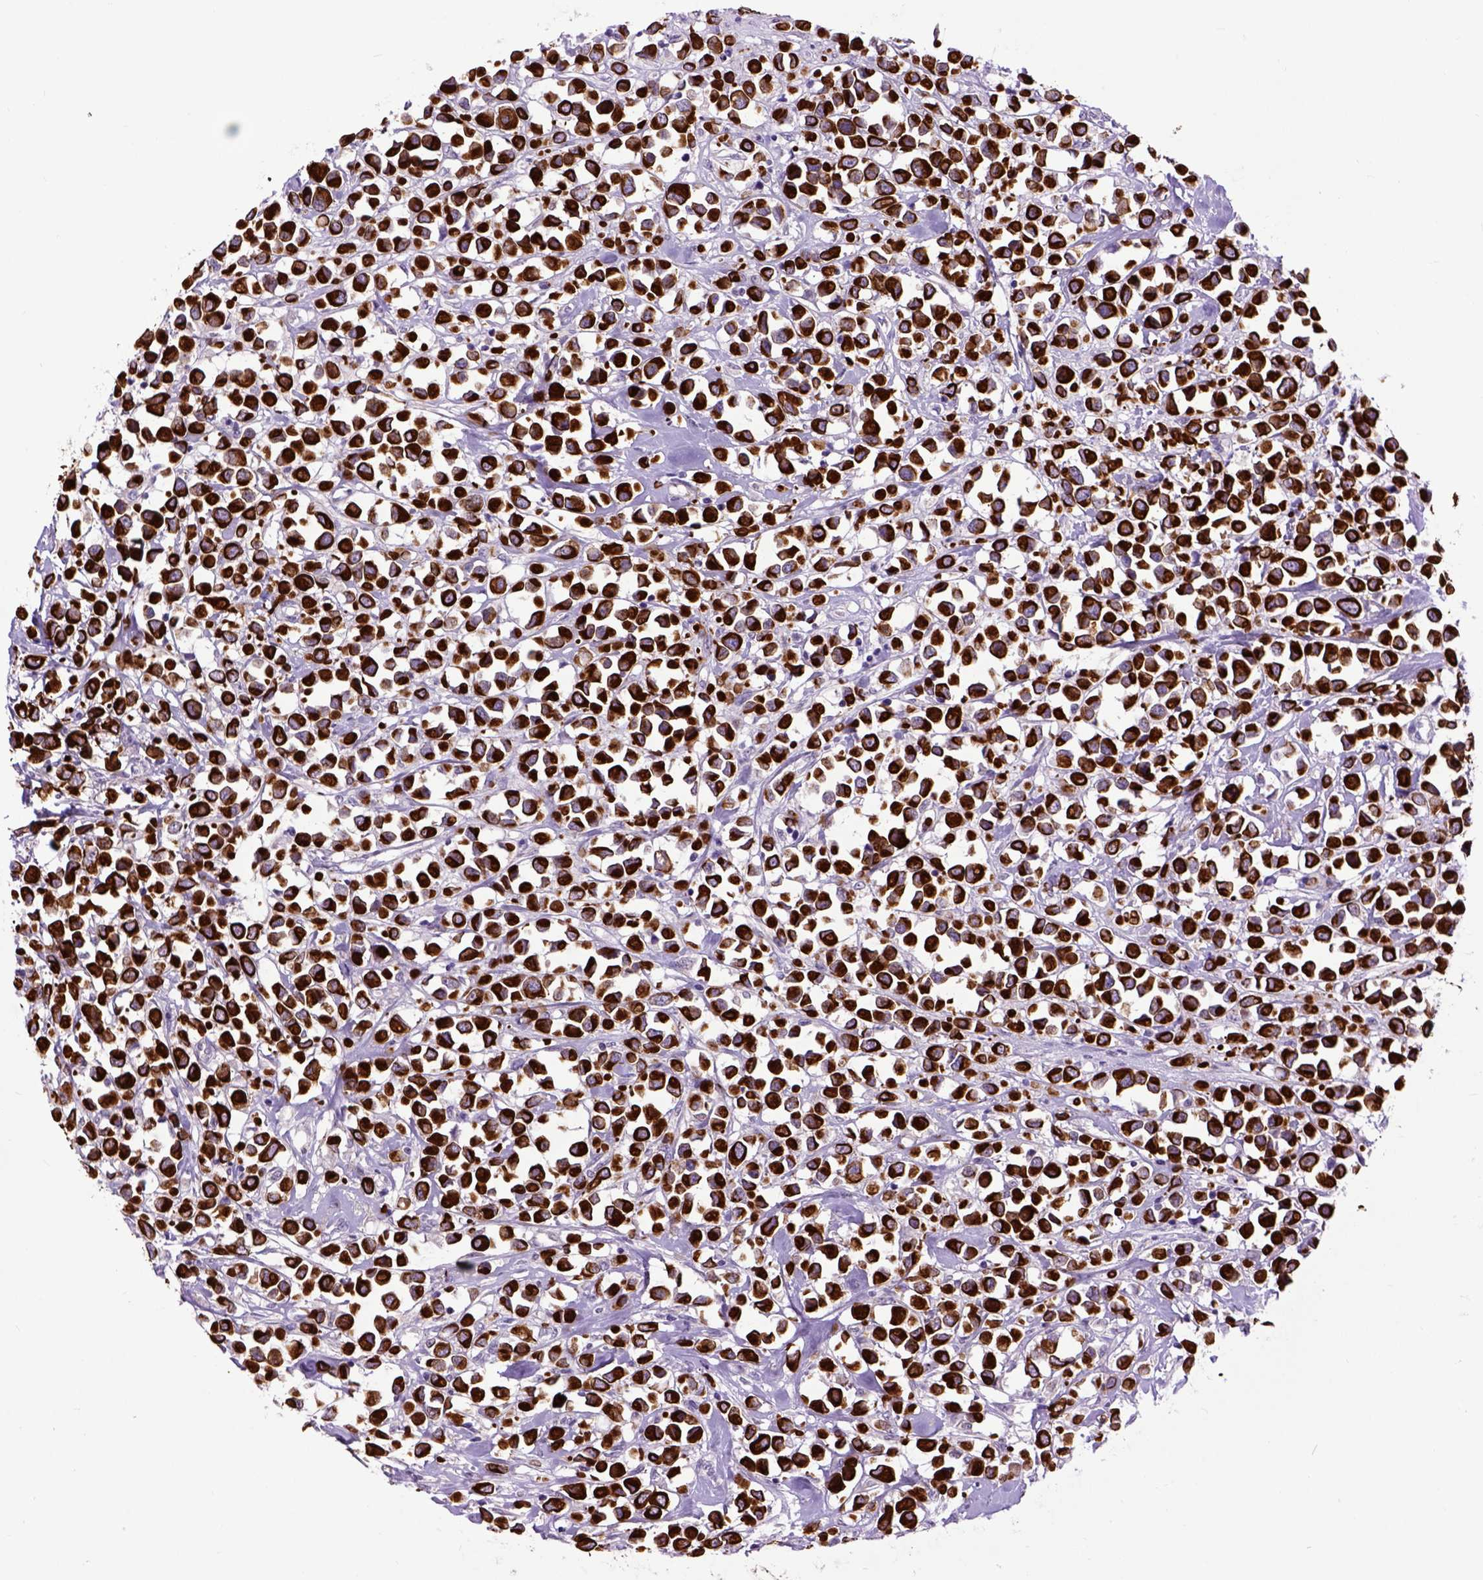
{"staining": {"intensity": "strong", "quantity": ">75%", "location": "cytoplasmic/membranous"}, "tissue": "breast cancer", "cell_type": "Tumor cells", "image_type": "cancer", "snomed": [{"axis": "morphology", "description": "Duct carcinoma"}, {"axis": "topography", "description": "Breast"}], "caption": "Infiltrating ductal carcinoma (breast) was stained to show a protein in brown. There is high levels of strong cytoplasmic/membranous positivity in approximately >75% of tumor cells.", "gene": "RAB25", "patient": {"sex": "female", "age": 61}}